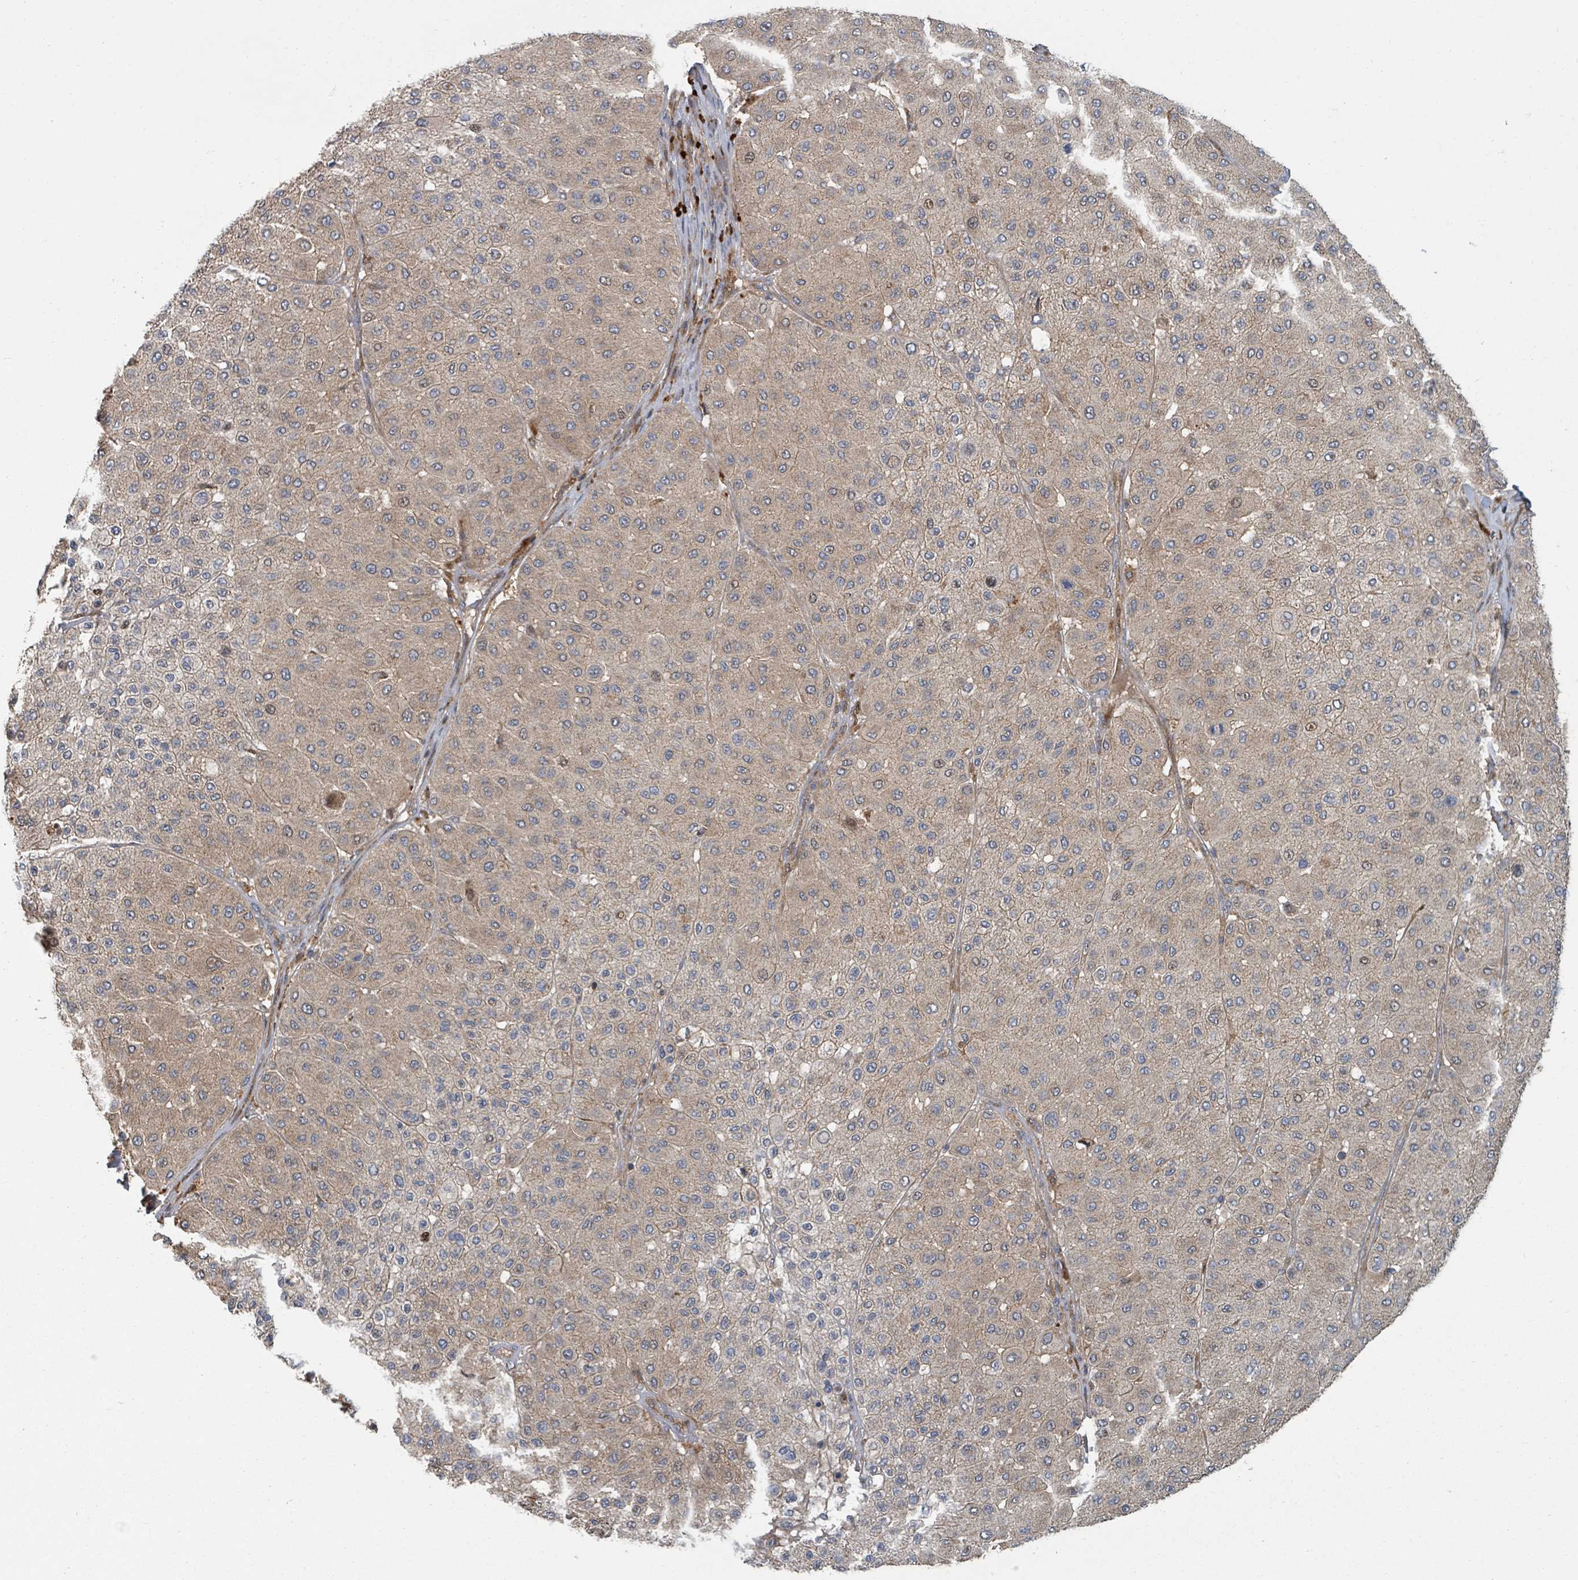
{"staining": {"intensity": "weak", "quantity": "25%-75%", "location": "cytoplasmic/membranous"}, "tissue": "melanoma", "cell_type": "Tumor cells", "image_type": "cancer", "snomed": [{"axis": "morphology", "description": "Malignant melanoma, Metastatic site"}, {"axis": "topography", "description": "Smooth muscle"}], "caption": "Melanoma stained with a brown dye reveals weak cytoplasmic/membranous positive expression in about 25%-75% of tumor cells.", "gene": "DPM1", "patient": {"sex": "male", "age": 41}}